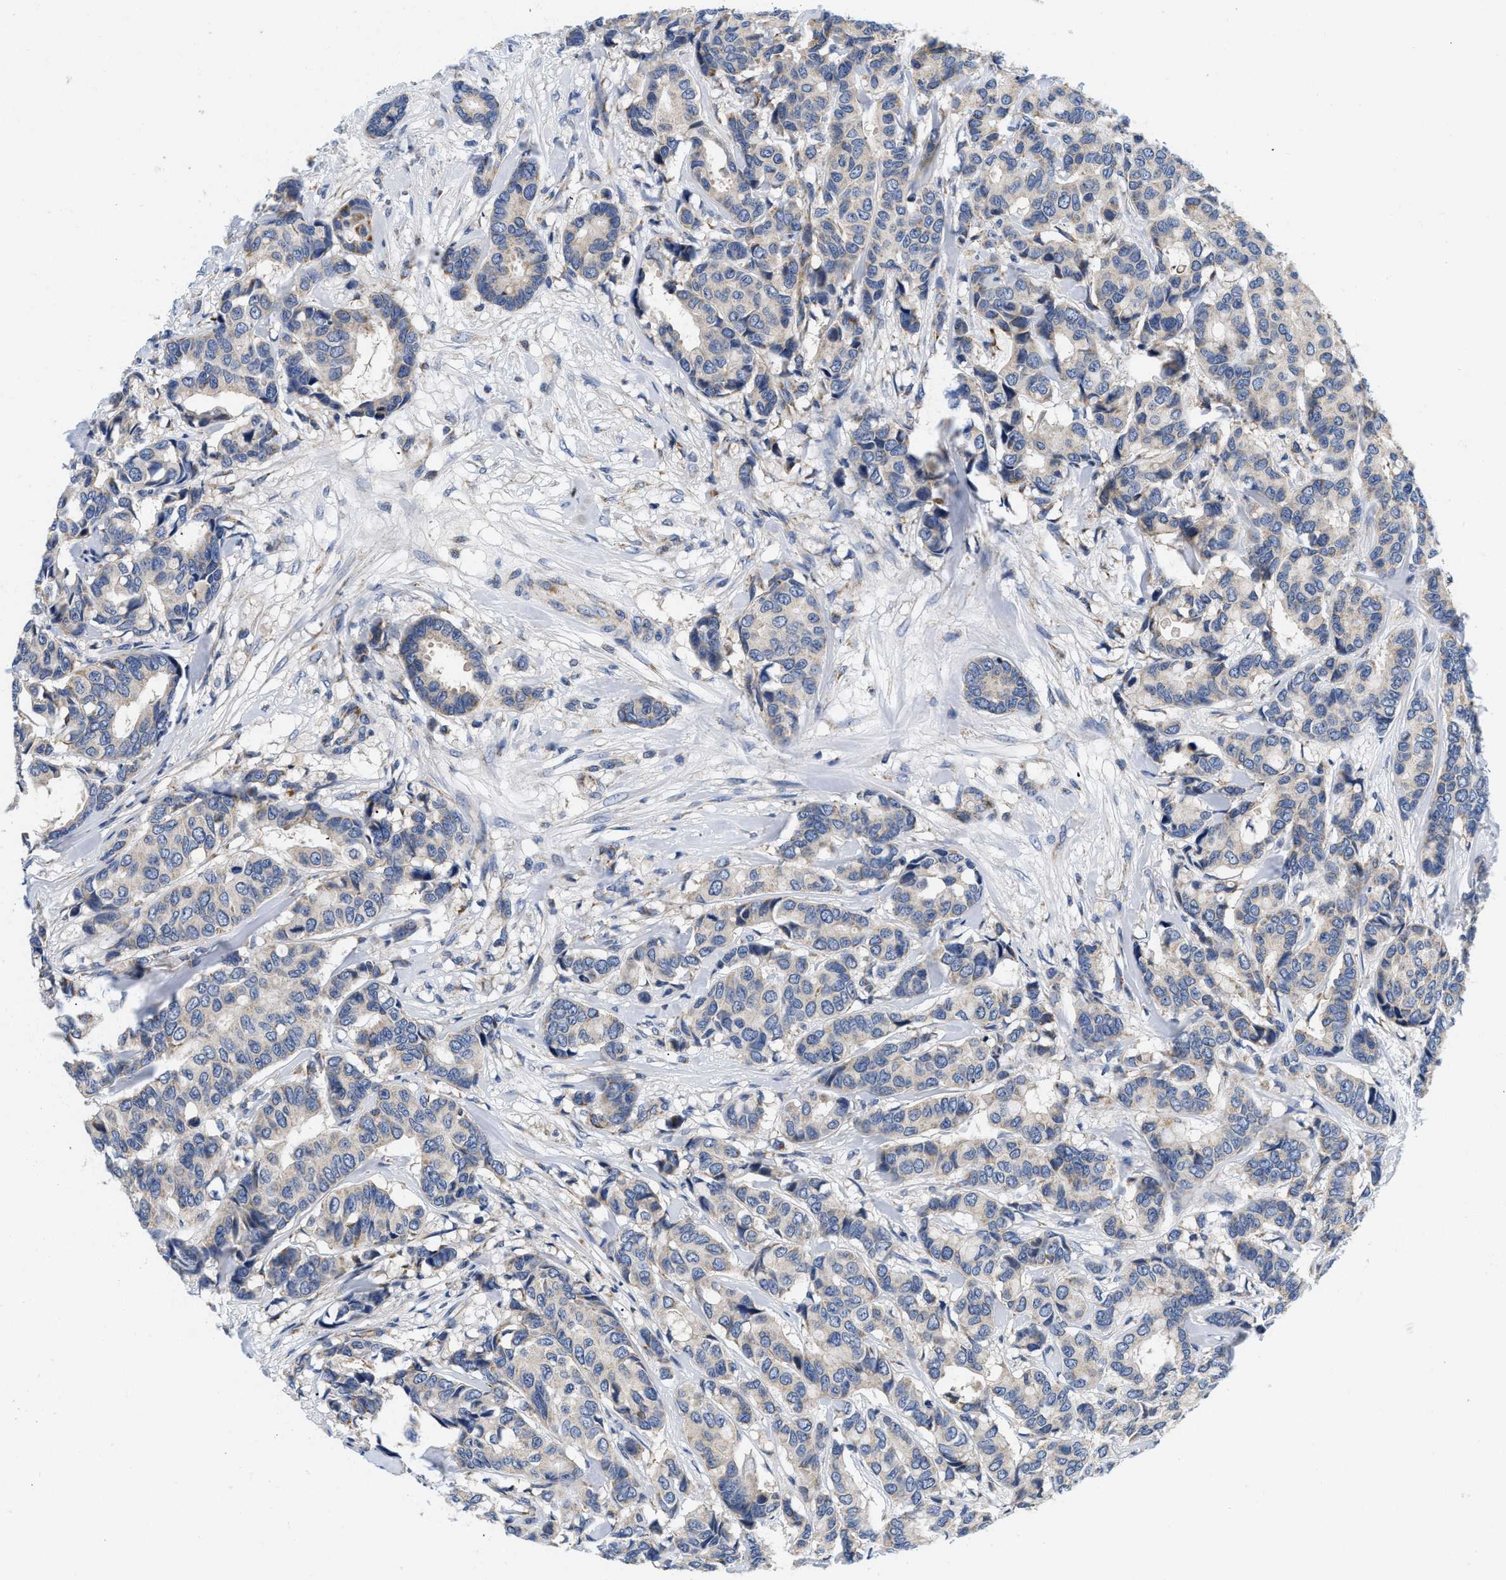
{"staining": {"intensity": "negative", "quantity": "none", "location": "none"}, "tissue": "breast cancer", "cell_type": "Tumor cells", "image_type": "cancer", "snomed": [{"axis": "morphology", "description": "Duct carcinoma"}, {"axis": "topography", "description": "Breast"}], "caption": "Immunohistochemical staining of infiltrating ductal carcinoma (breast) demonstrates no significant positivity in tumor cells.", "gene": "PDP1", "patient": {"sex": "female", "age": 87}}